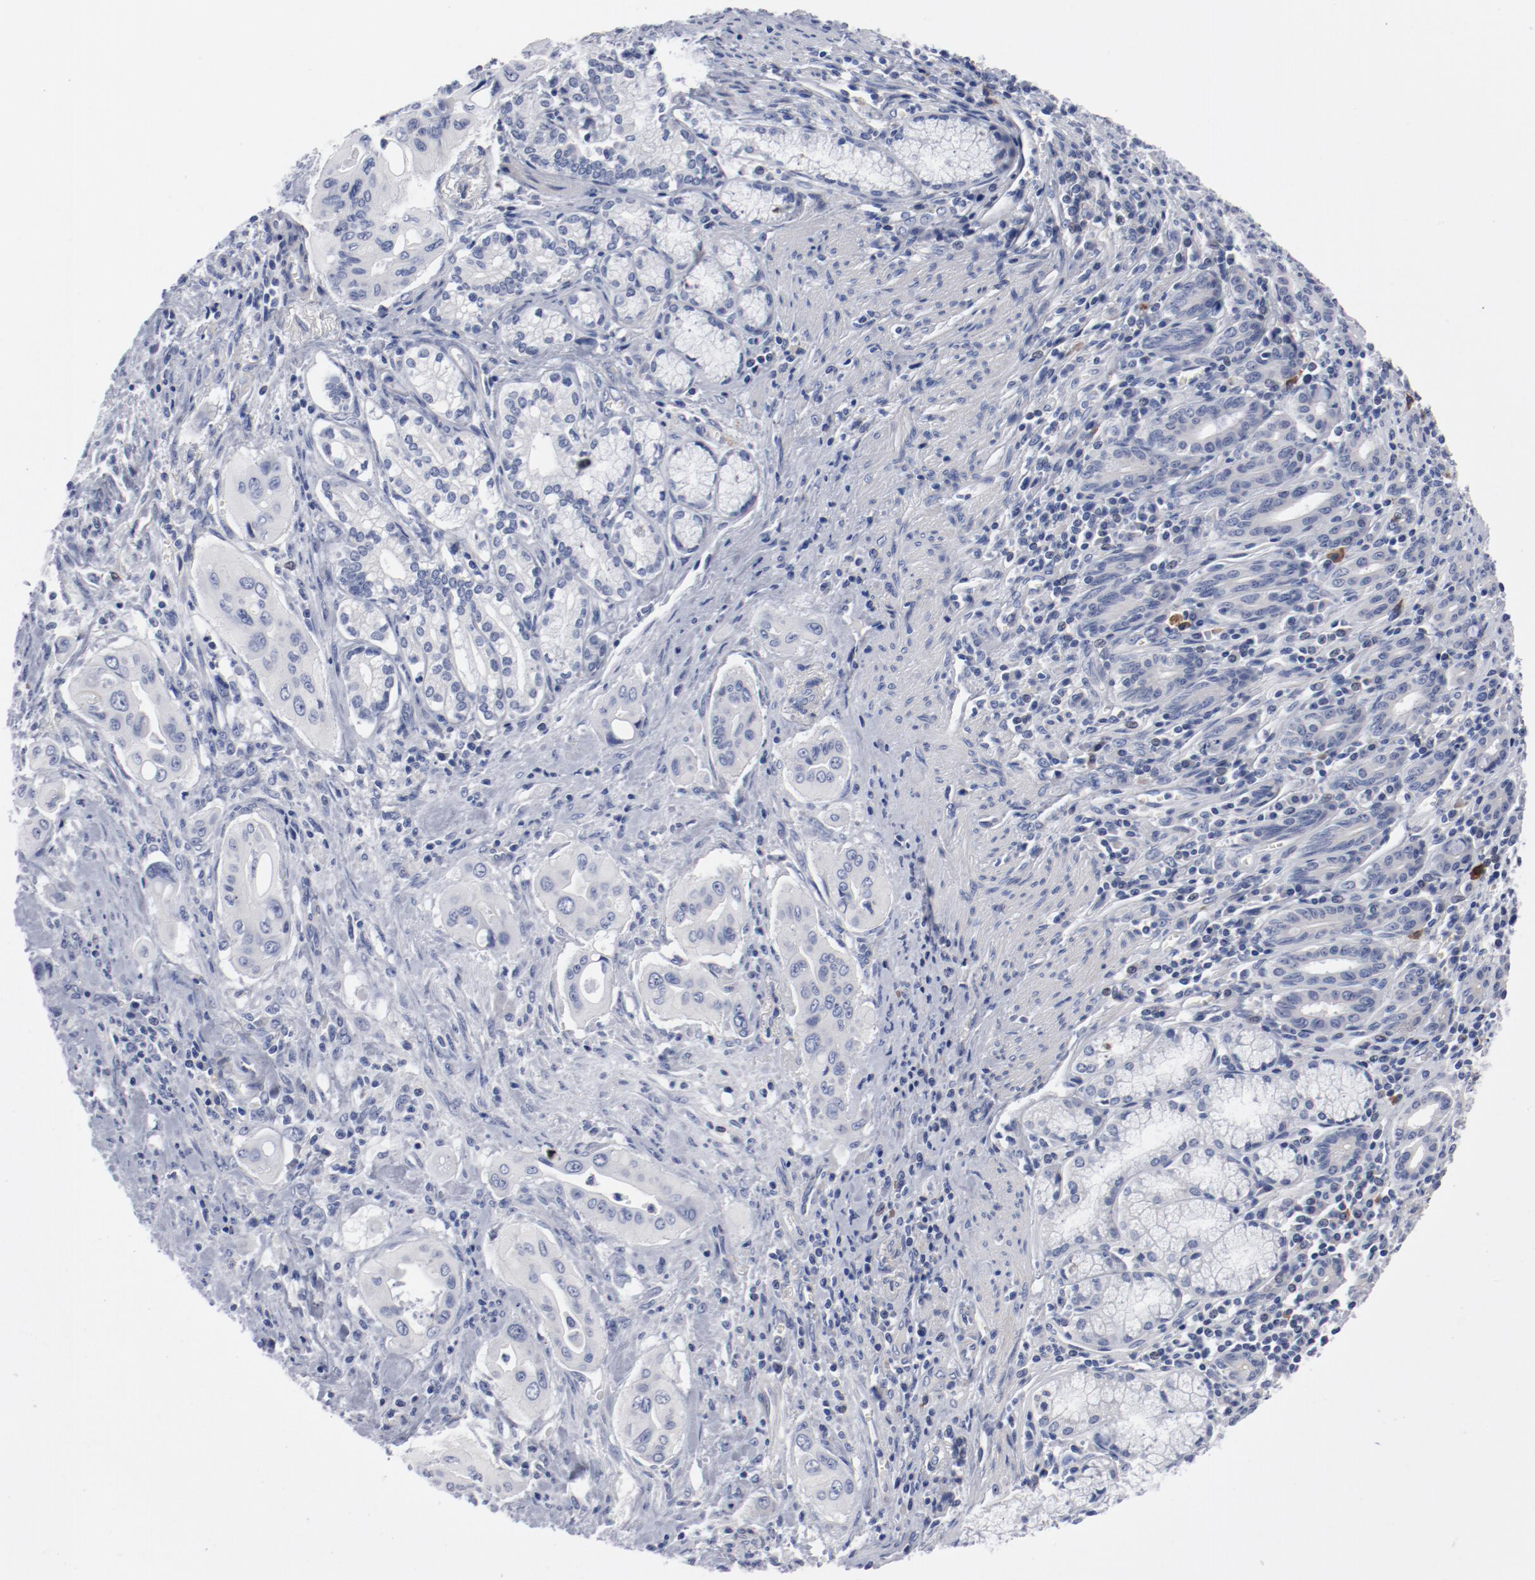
{"staining": {"intensity": "negative", "quantity": "none", "location": "none"}, "tissue": "pancreatic cancer", "cell_type": "Tumor cells", "image_type": "cancer", "snomed": [{"axis": "morphology", "description": "Adenocarcinoma, NOS"}, {"axis": "topography", "description": "Pancreas"}], "caption": "This image is of pancreatic cancer (adenocarcinoma) stained with immunohistochemistry (IHC) to label a protein in brown with the nuclei are counter-stained blue. There is no expression in tumor cells.", "gene": "KCNK13", "patient": {"sex": "male", "age": 77}}